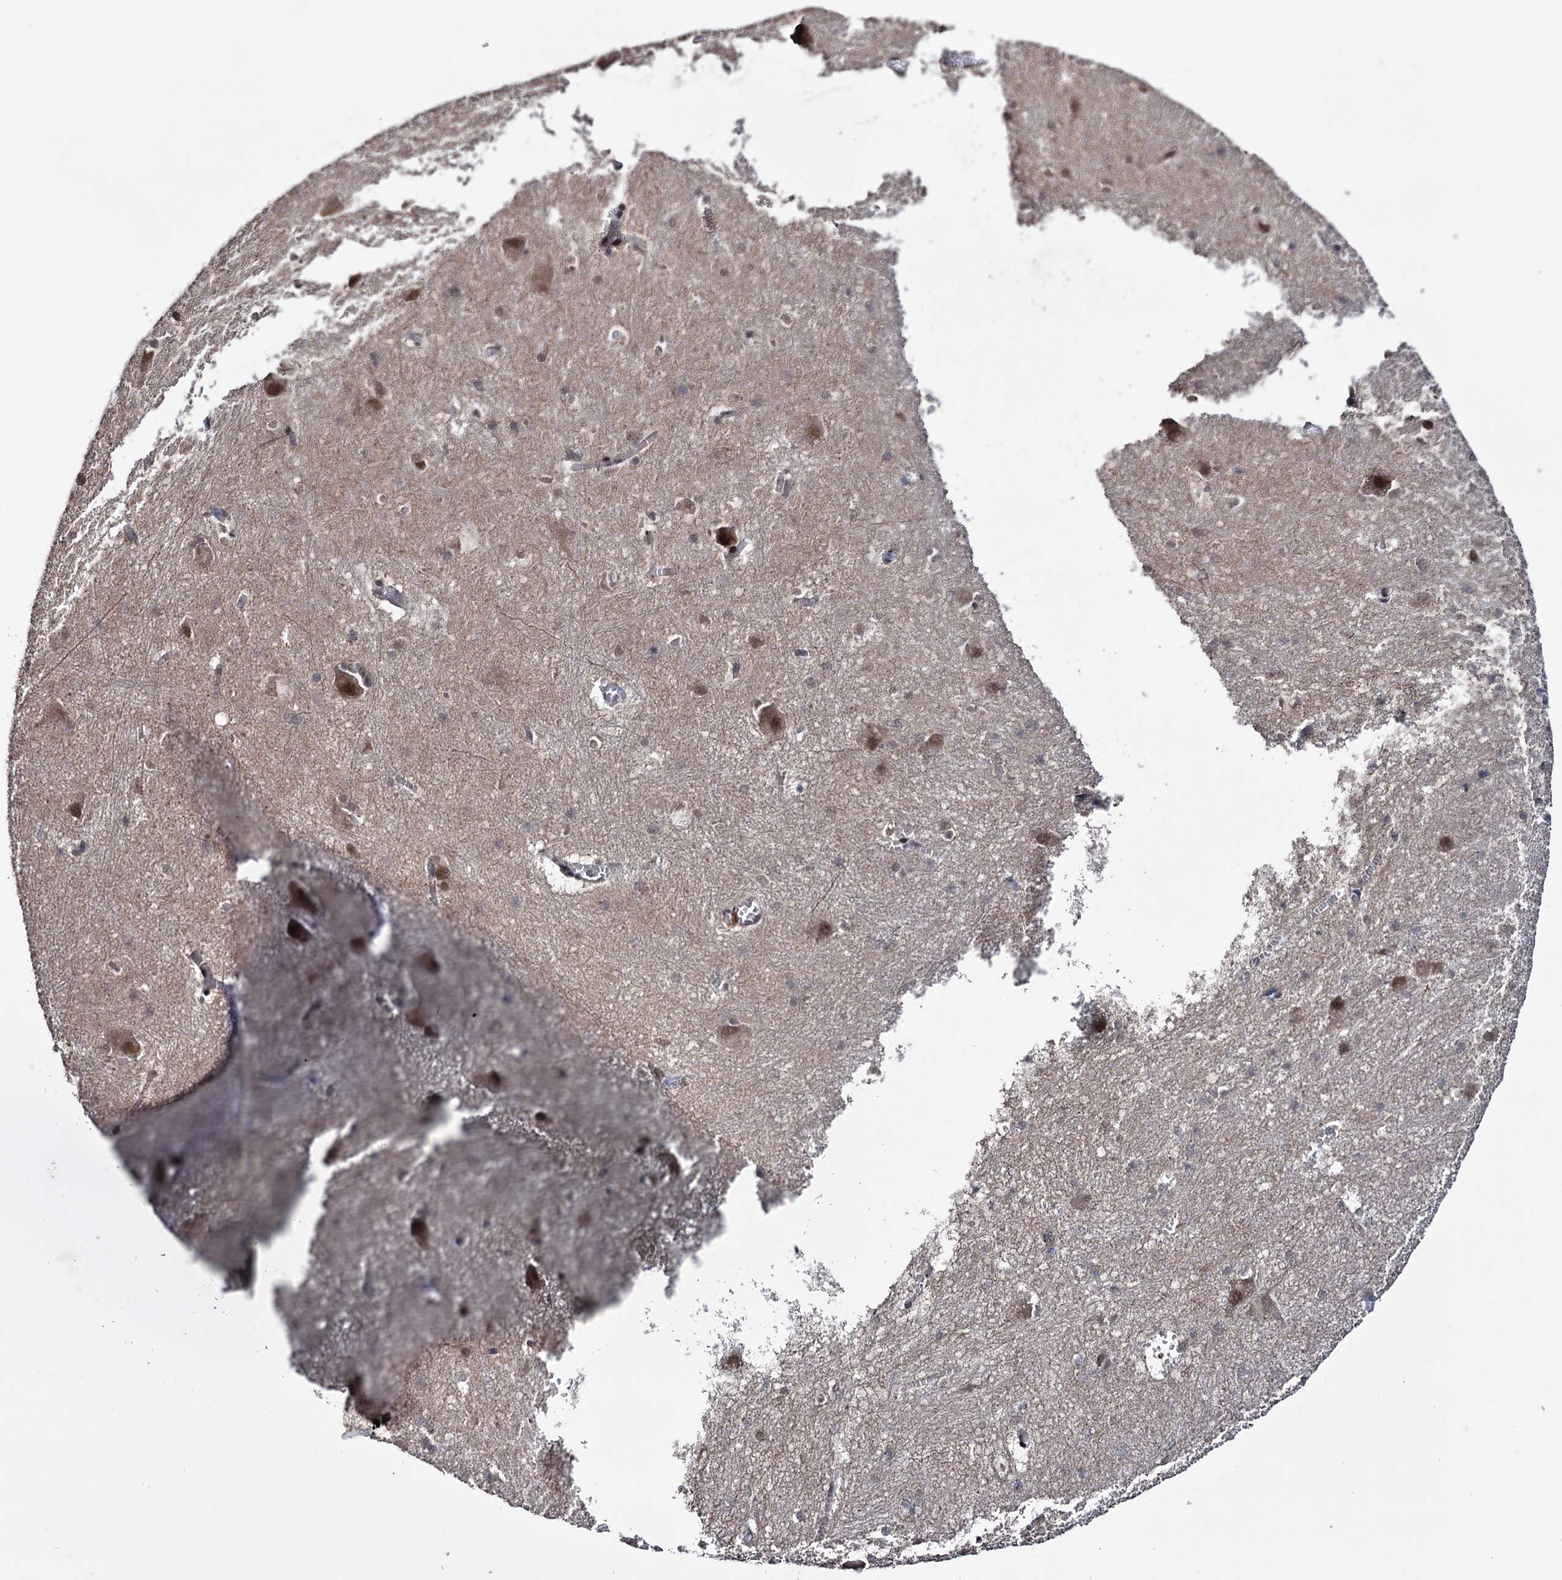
{"staining": {"intensity": "weak", "quantity": "<25%", "location": "cytoplasmic/membranous,nuclear"}, "tissue": "caudate", "cell_type": "Glial cells", "image_type": "normal", "snomed": [{"axis": "morphology", "description": "Normal tissue, NOS"}, {"axis": "topography", "description": "Lateral ventricle wall"}], "caption": "Protein analysis of benign caudate exhibits no significant staining in glial cells.", "gene": "KLF5", "patient": {"sex": "male", "age": 37}}